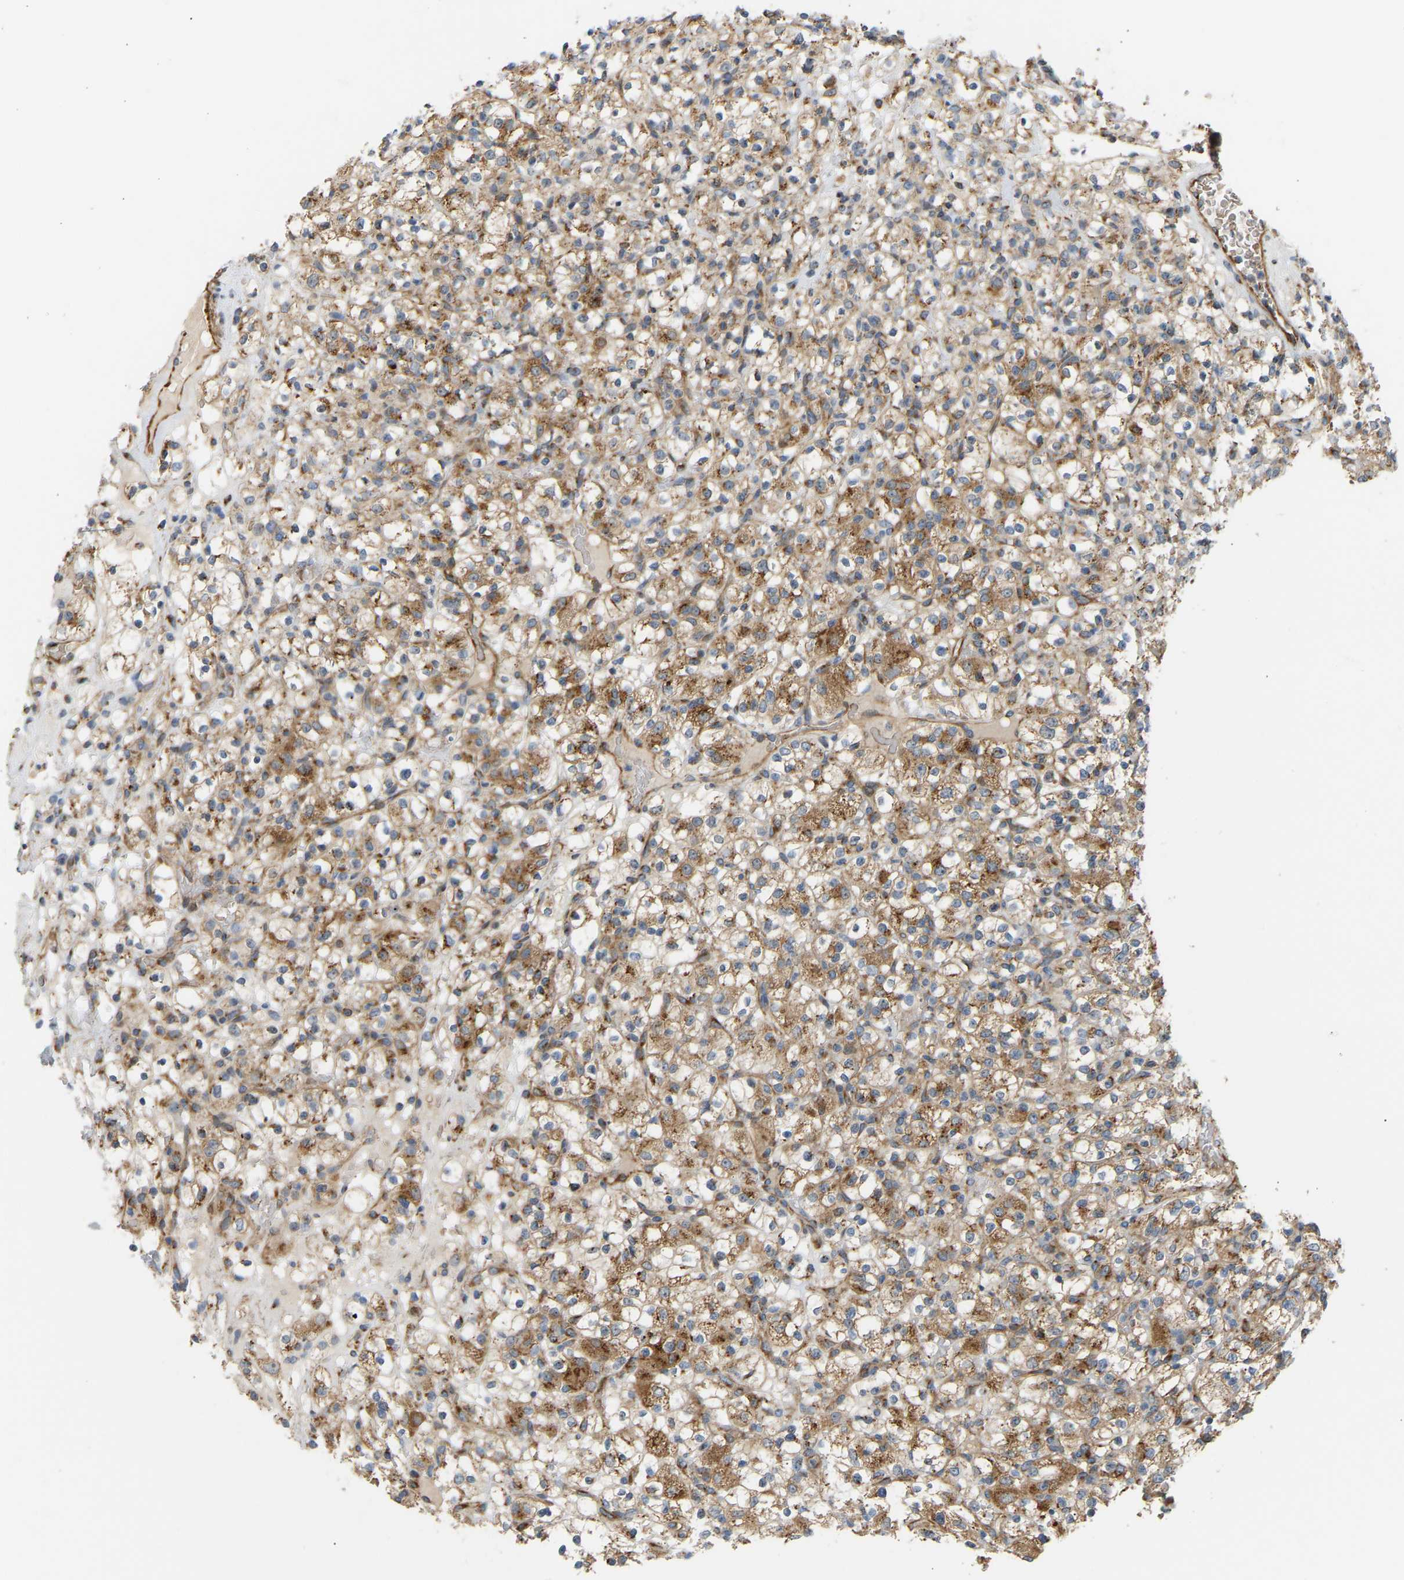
{"staining": {"intensity": "moderate", "quantity": ">75%", "location": "cytoplasmic/membranous"}, "tissue": "renal cancer", "cell_type": "Tumor cells", "image_type": "cancer", "snomed": [{"axis": "morphology", "description": "Normal tissue, NOS"}, {"axis": "morphology", "description": "Adenocarcinoma, NOS"}, {"axis": "topography", "description": "Kidney"}], "caption": "Renal cancer stained with DAB (3,3'-diaminobenzidine) IHC displays medium levels of moderate cytoplasmic/membranous expression in approximately >75% of tumor cells.", "gene": "YIPF2", "patient": {"sex": "female", "age": 72}}